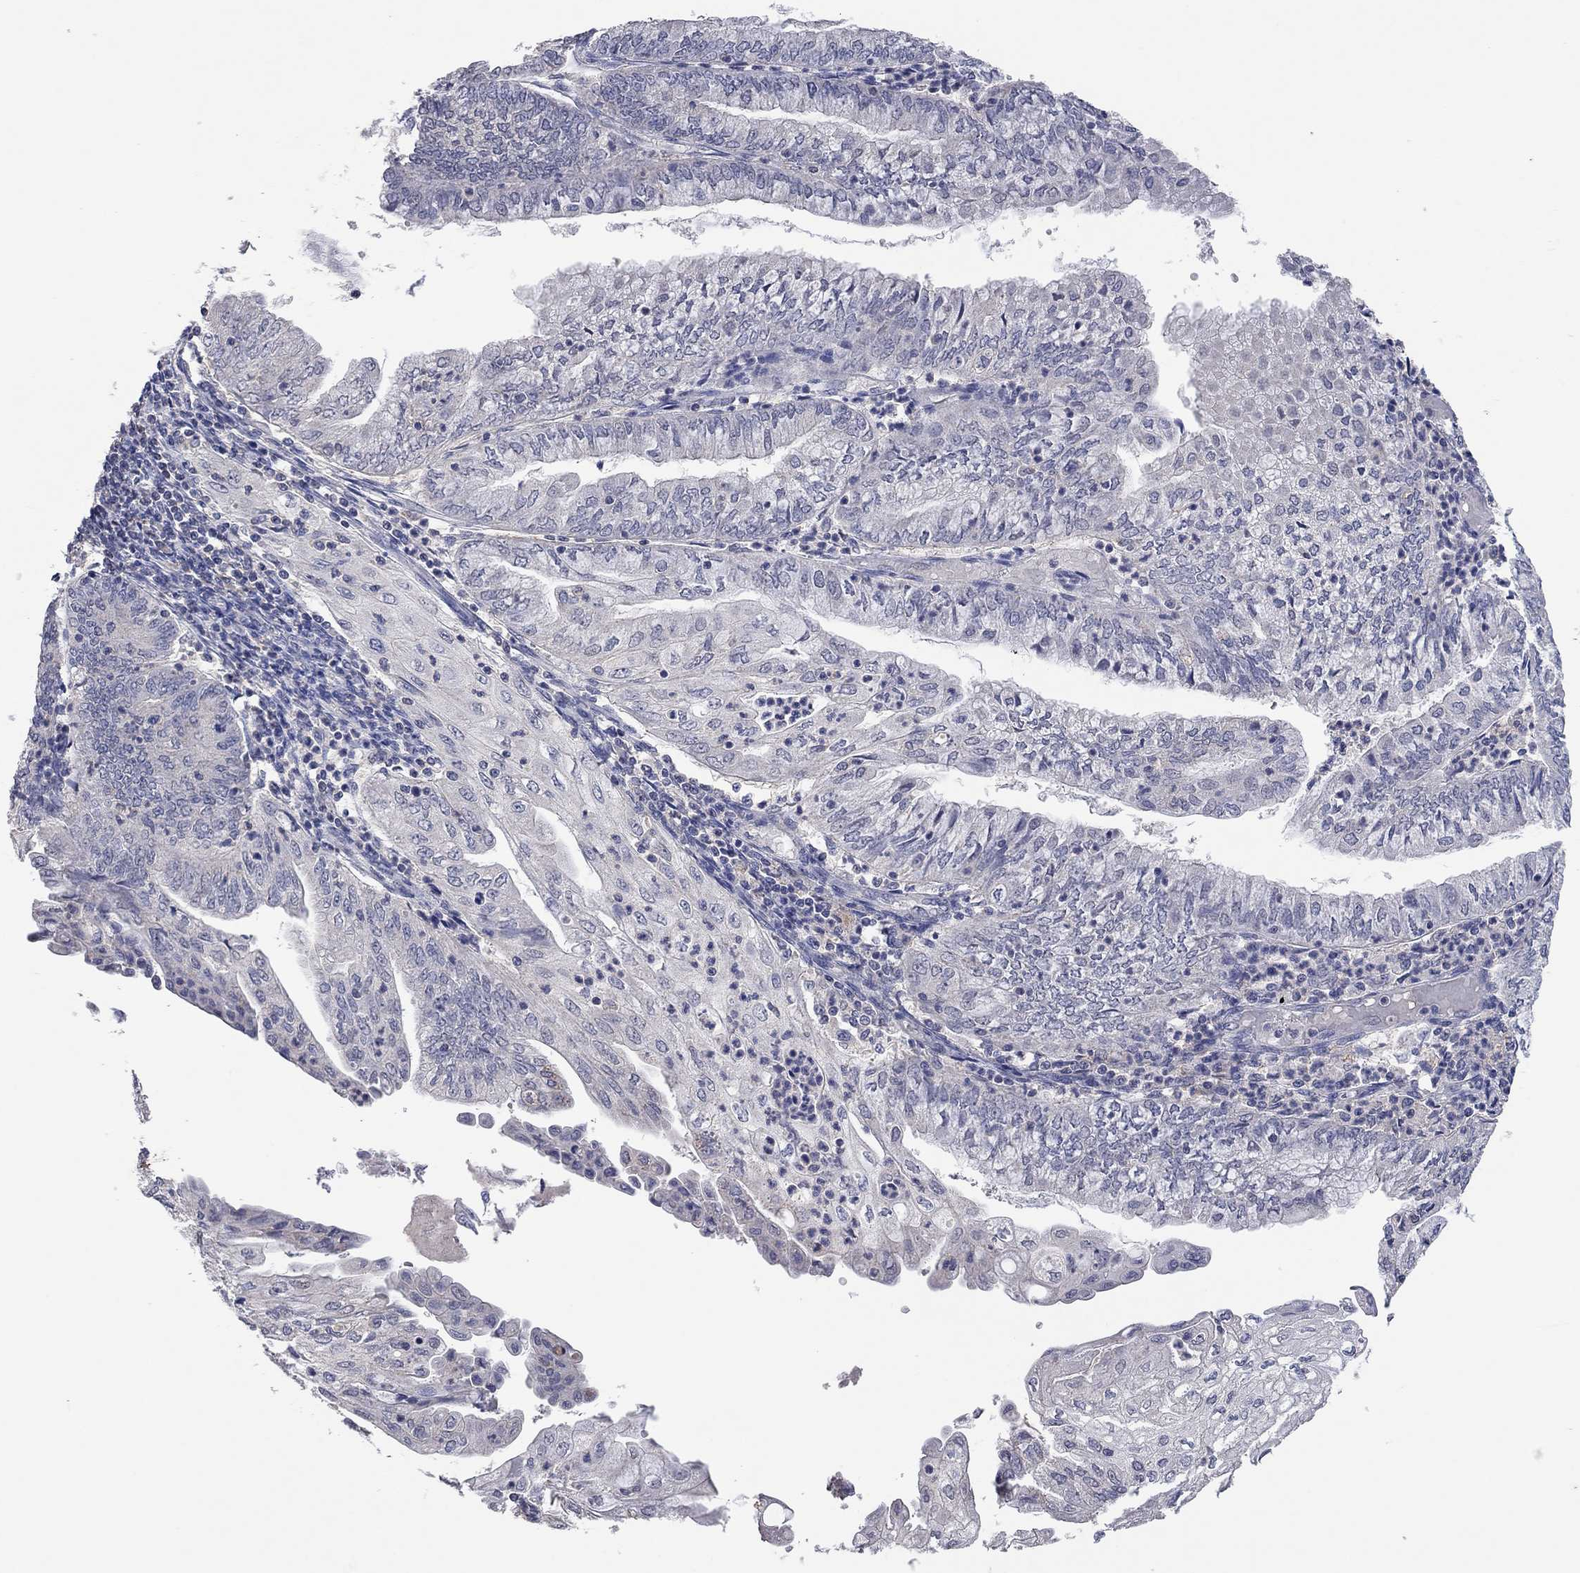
{"staining": {"intensity": "negative", "quantity": "none", "location": "none"}, "tissue": "endometrial cancer", "cell_type": "Tumor cells", "image_type": "cancer", "snomed": [{"axis": "morphology", "description": "Adenocarcinoma, NOS"}, {"axis": "topography", "description": "Endometrium"}], "caption": "Immunohistochemistry (IHC) micrograph of human endometrial adenocarcinoma stained for a protein (brown), which exhibits no expression in tumor cells. (Stains: DAB IHC with hematoxylin counter stain, Microscopy: brightfield microscopy at high magnification).", "gene": "MMP13", "patient": {"sex": "female", "age": 55}}